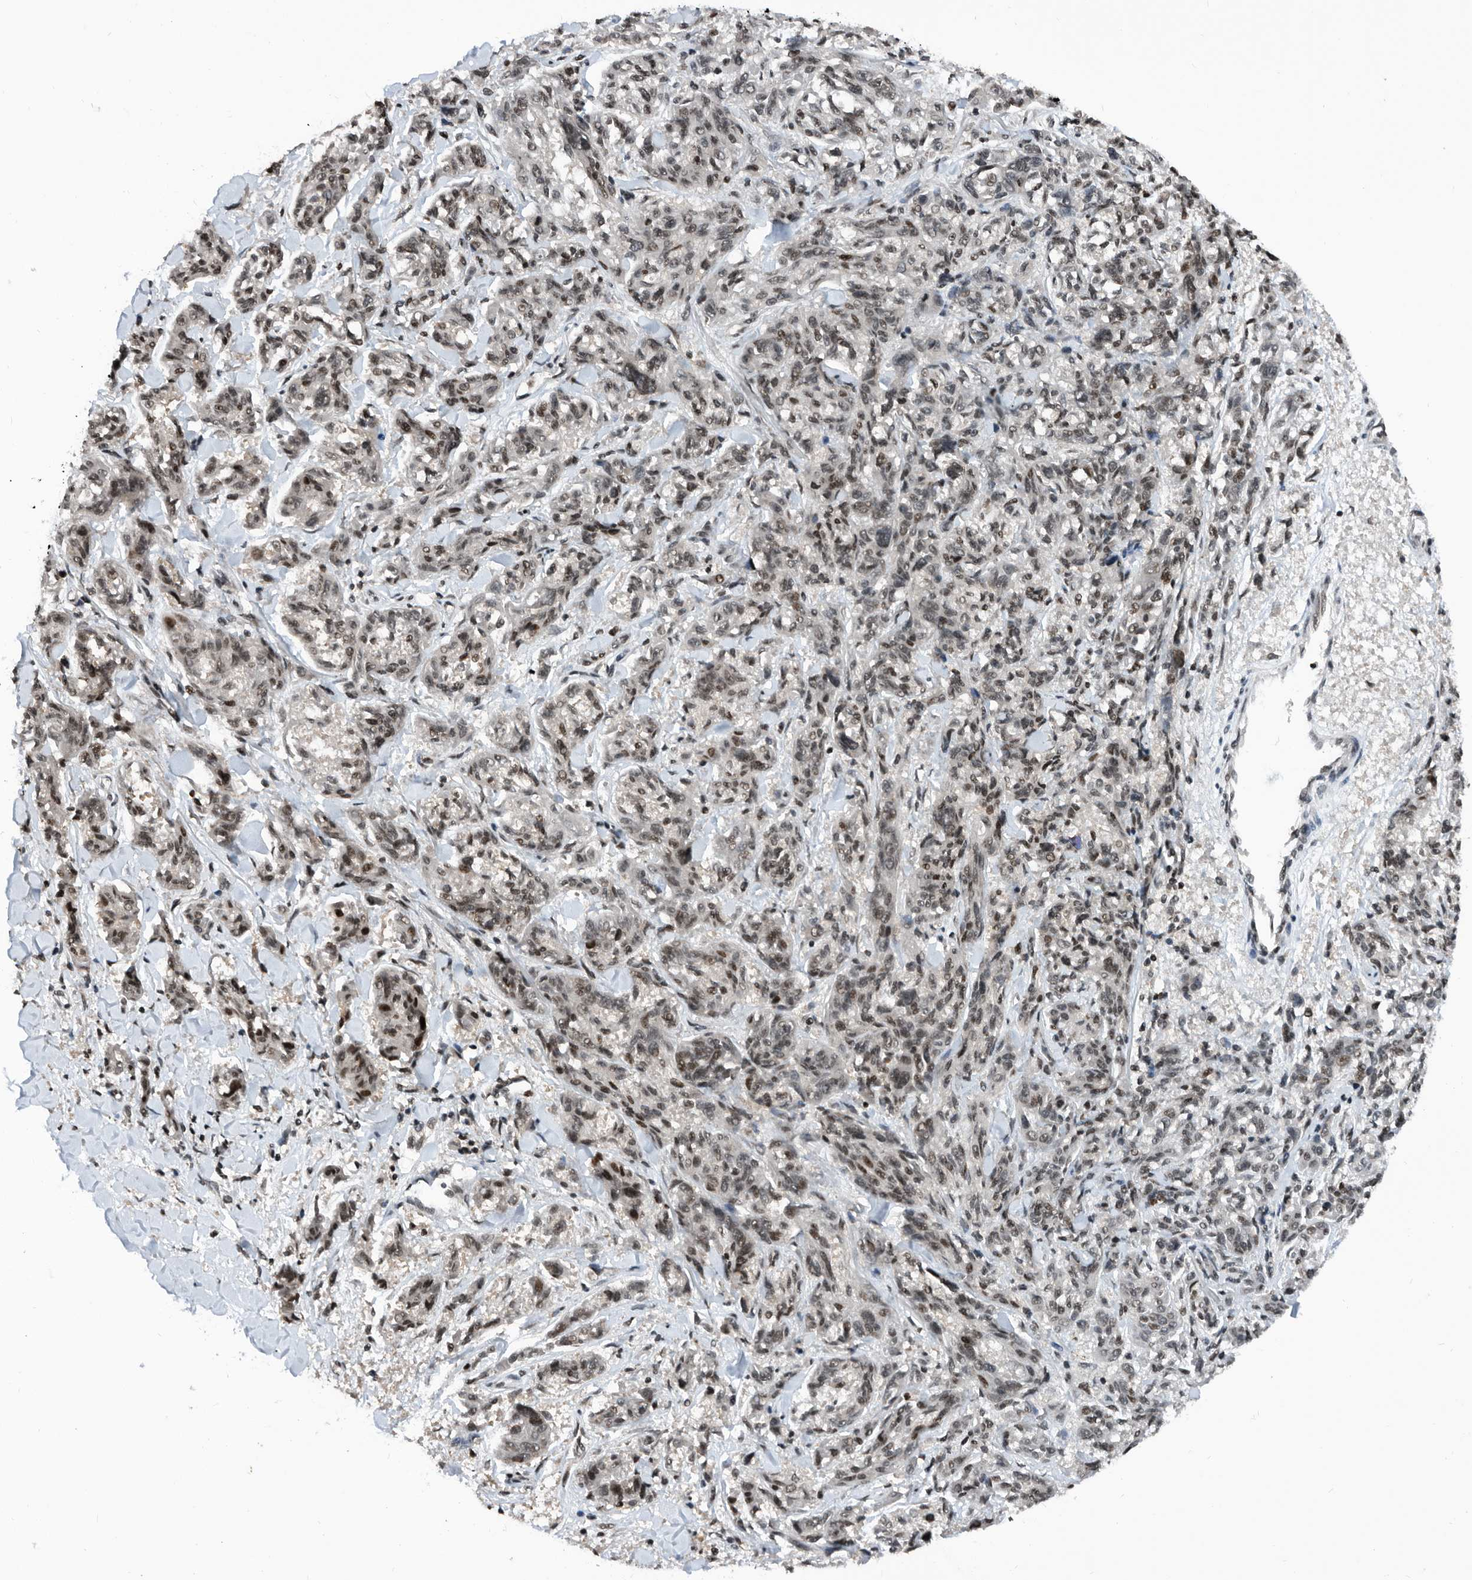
{"staining": {"intensity": "weak", "quantity": "25%-75%", "location": "nuclear"}, "tissue": "melanoma", "cell_type": "Tumor cells", "image_type": "cancer", "snomed": [{"axis": "morphology", "description": "Malignant melanoma, NOS"}, {"axis": "topography", "description": "Skin"}], "caption": "A micrograph of human malignant melanoma stained for a protein displays weak nuclear brown staining in tumor cells.", "gene": "SNRNP48", "patient": {"sex": "male", "age": 53}}